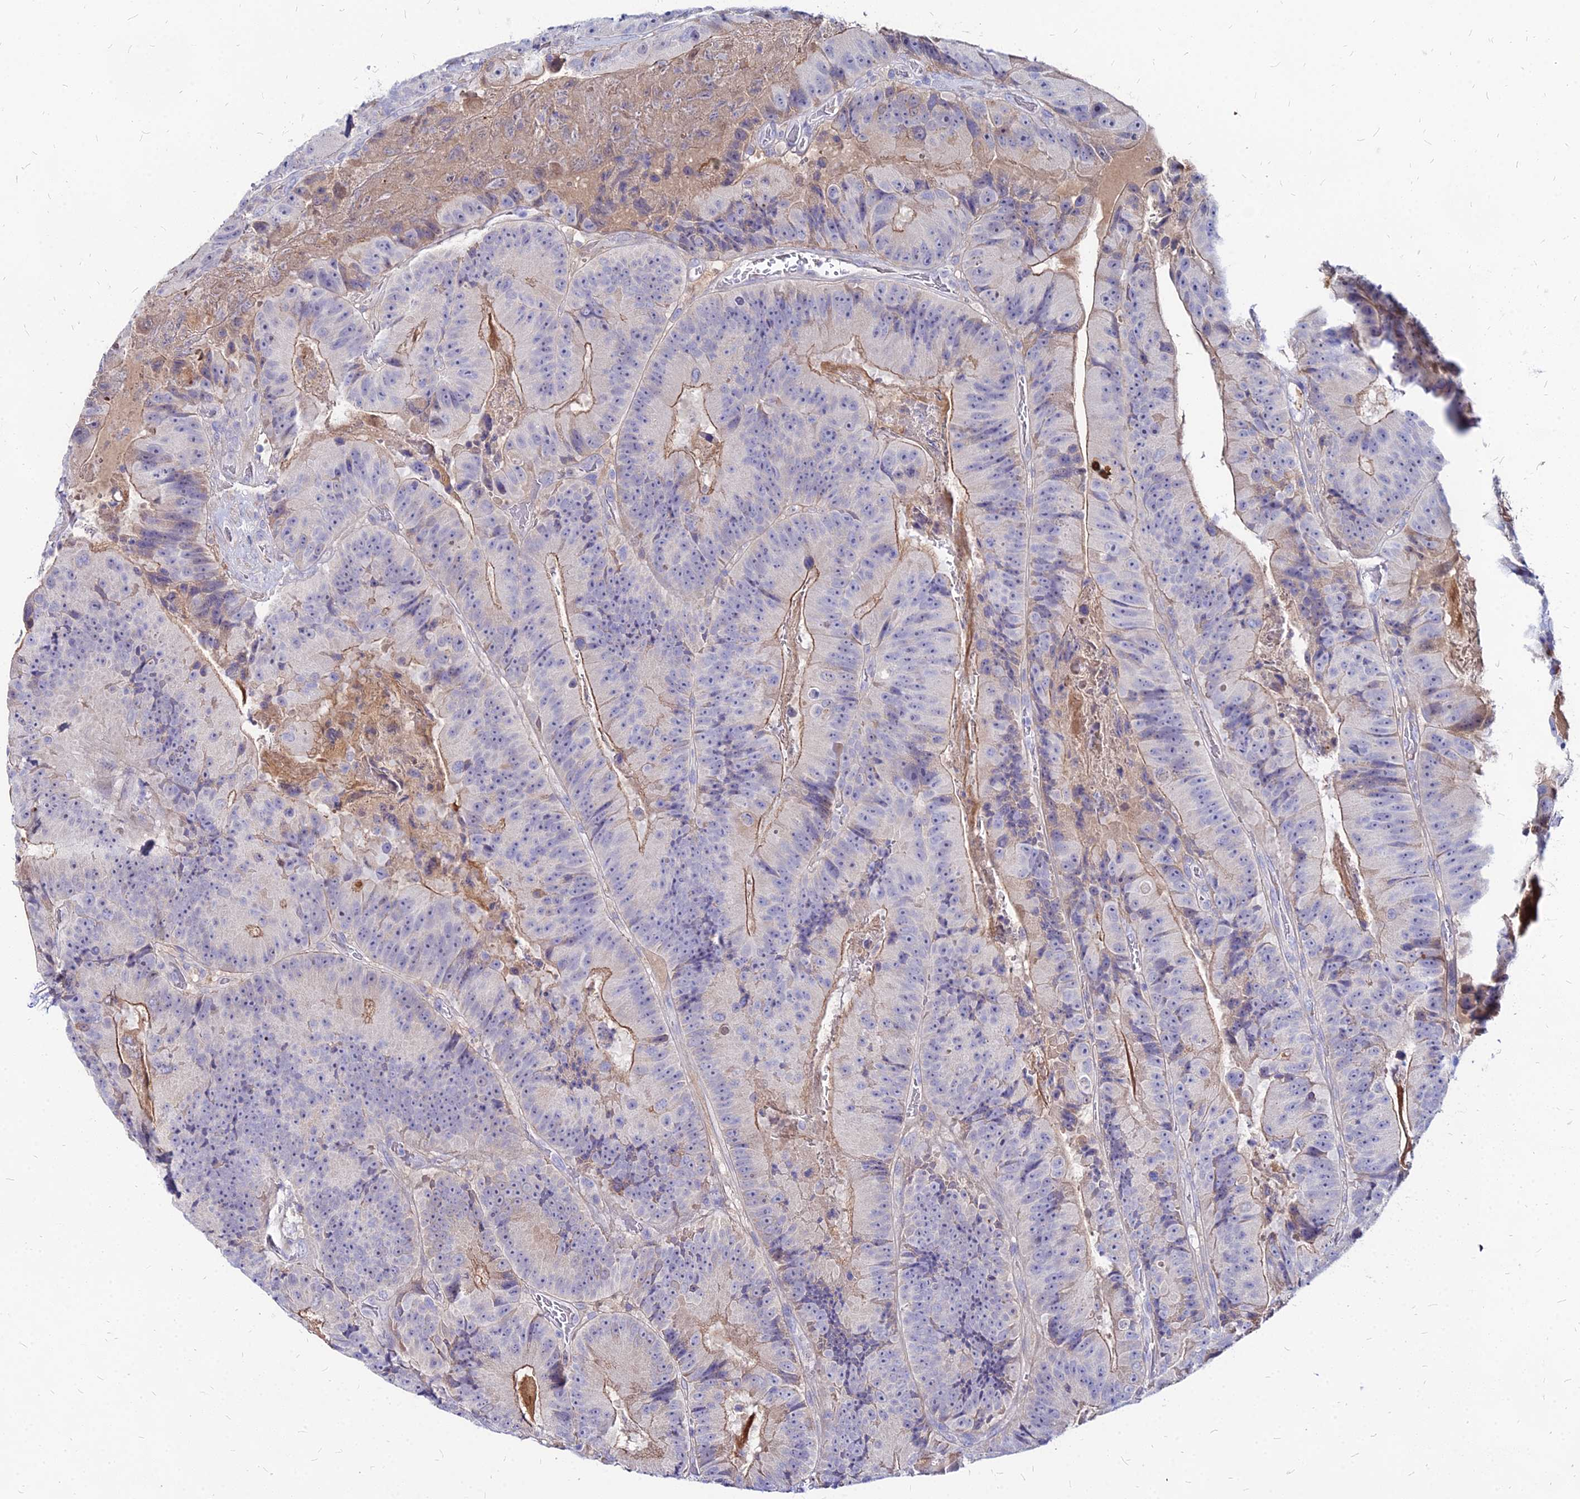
{"staining": {"intensity": "negative", "quantity": "none", "location": "none"}, "tissue": "colorectal cancer", "cell_type": "Tumor cells", "image_type": "cancer", "snomed": [{"axis": "morphology", "description": "Adenocarcinoma, NOS"}, {"axis": "topography", "description": "Colon"}], "caption": "There is no significant positivity in tumor cells of colorectal cancer.", "gene": "ACSM6", "patient": {"sex": "female", "age": 86}}